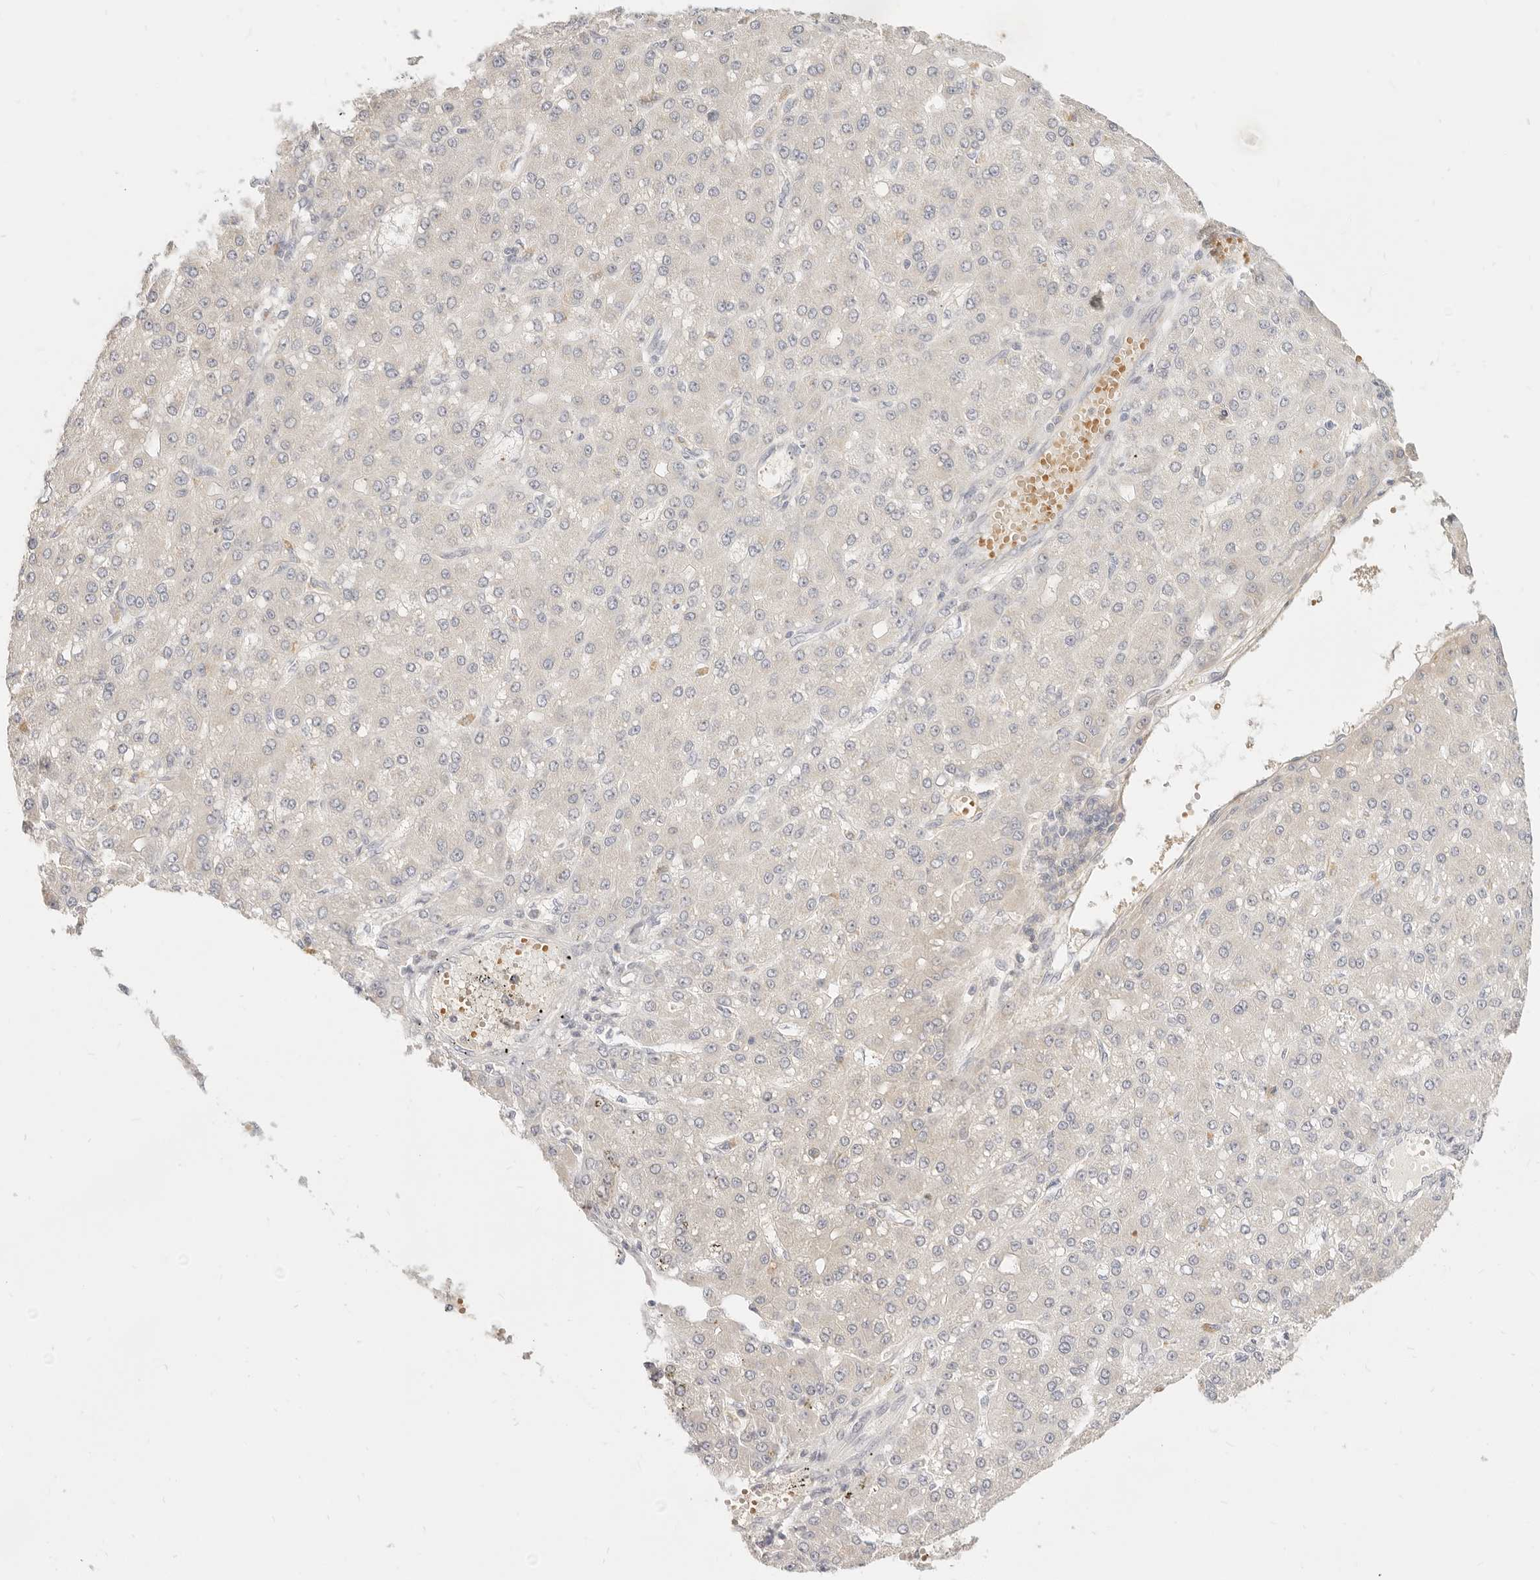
{"staining": {"intensity": "weak", "quantity": "25%-75%", "location": "cytoplasmic/membranous"}, "tissue": "liver cancer", "cell_type": "Tumor cells", "image_type": "cancer", "snomed": [{"axis": "morphology", "description": "Carcinoma, Hepatocellular, NOS"}, {"axis": "topography", "description": "Liver"}], "caption": "A brown stain labels weak cytoplasmic/membranous expression of a protein in liver cancer (hepatocellular carcinoma) tumor cells.", "gene": "LTB4R2", "patient": {"sex": "male", "age": 67}}